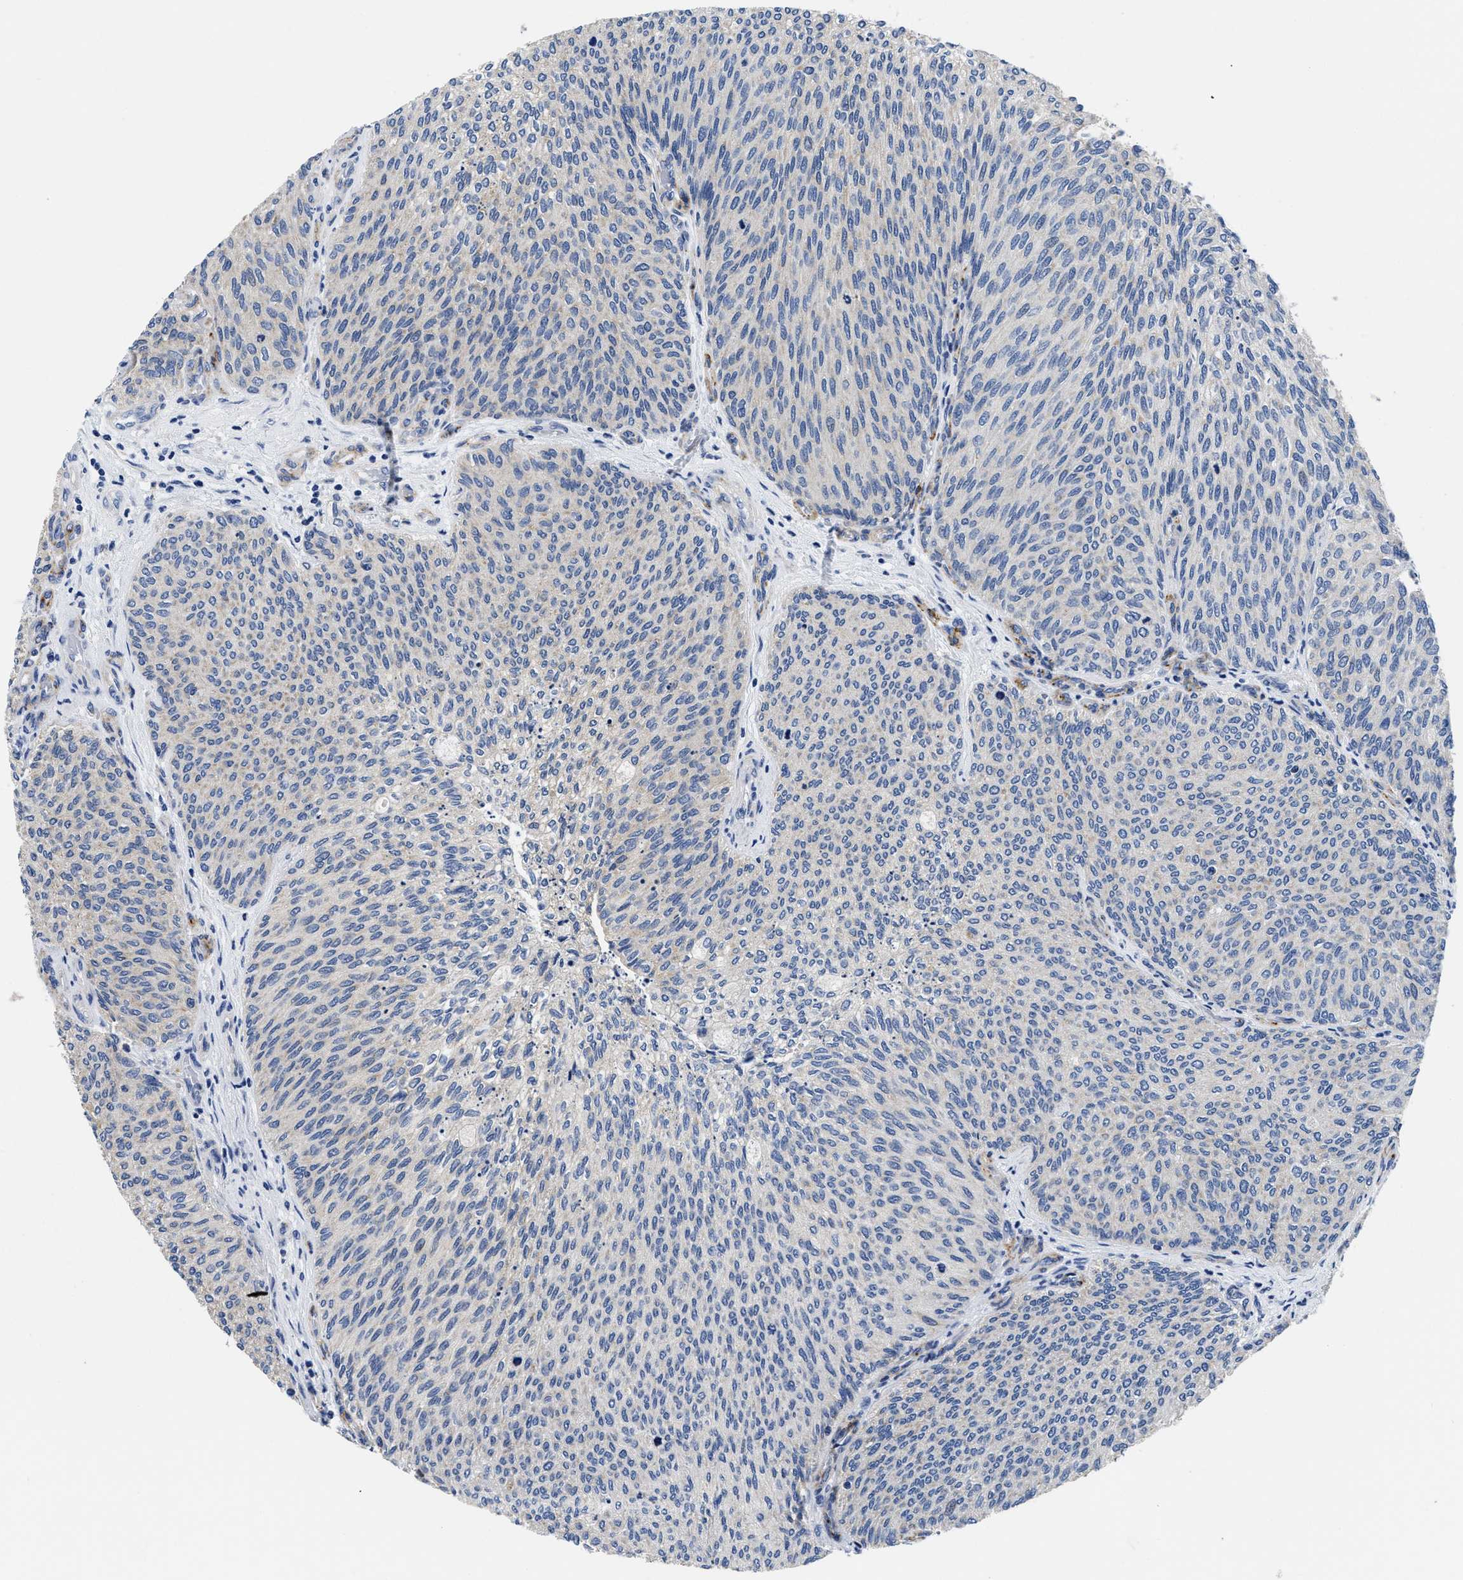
{"staining": {"intensity": "negative", "quantity": "none", "location": "none"}, "tissue": "urothelial cancer", "cell_type": "Tumor cells", "image_type": "cancer", "snomed": [{"axis": "morphology", "description": "Urothelial carcinoma, Low grade"}, {"axis": "topography", "description": "Urinary bladder"}], "caption": "Urothelial carcinoma (low-grade) was stained to show a protein in brown. There is no significant staining in tumor cells. Nuclei are stained in blue.", "gene": "SLC35F1", "patient": {"sex": "female", "age": 79}}